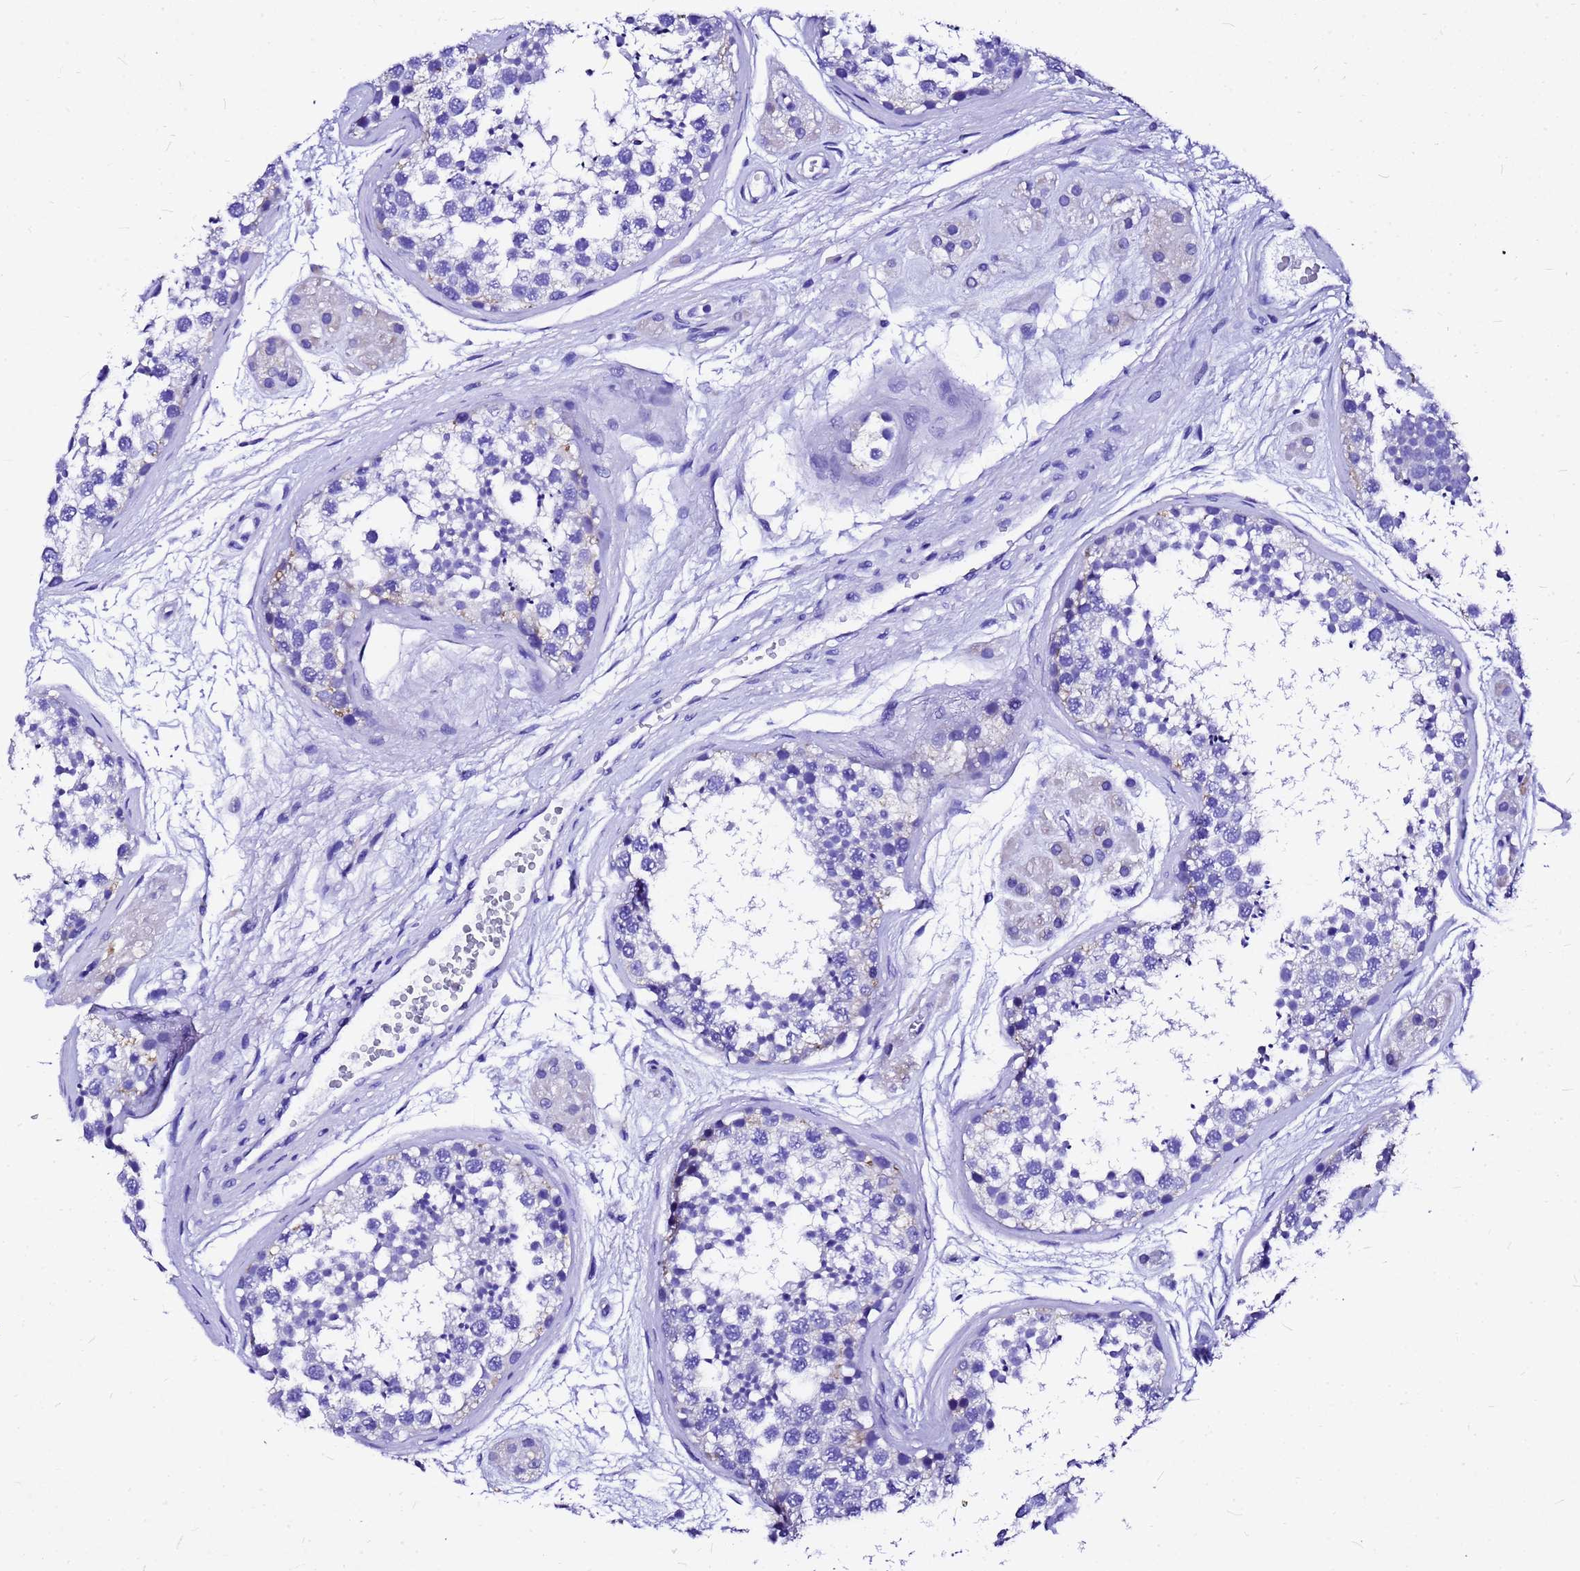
{"staining": {"intensity": "negative", "quantity": "none", "location": "none"}, "tissue": "testis", "cell_type": "Cells in seminiferous ducts", "image_type": "normal", "snomed": [{"axis": "morphology", "description": "Normal tissue, NOS"}, {"axis": "topography", "description": "Testis"}], "caption": "The histopathology image reveals no staining of cells in seminiferous ducts in unremarkable testis. Brightfield microscopy of IHC stained with DAB (brown) and hematoxylin (blue), captured at high magnification.", "gene": "HERC4", "patient": {"sex": "male", "age": 56}}